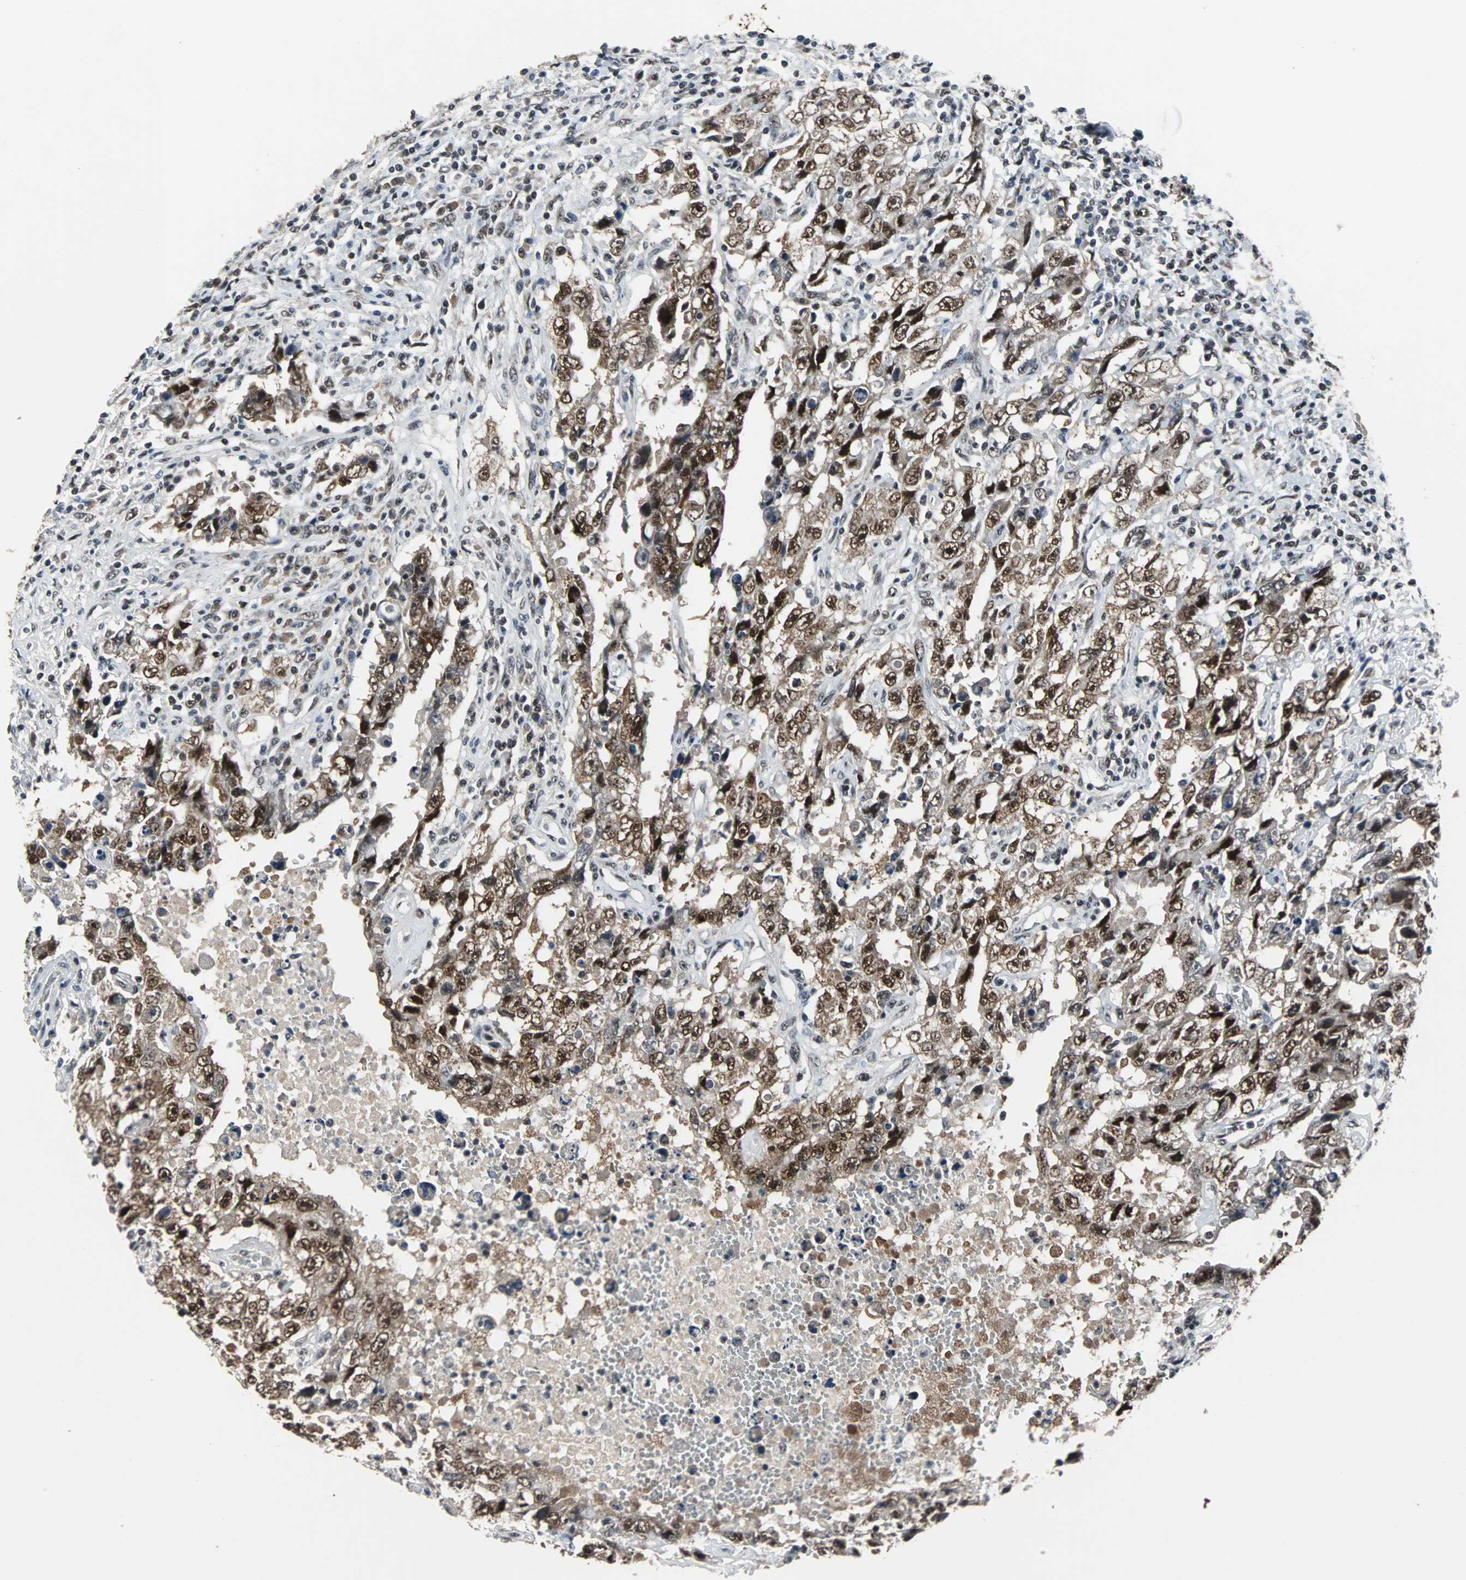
{"staining": {"intensity": "strong", "quantity": ">75%", "location": "cytoplasmic/membranous,nuclear"}, "tissue": "testis cancer", "cell_type": "Tumor cells", "image_type": "cancer", "snomed": [{"axis": "morphology", "description": "Carcinoma, Embryonal, NOS"}, {"axis": "topography", "description": "Testis"}], "caption": "Immunohistochemical staining of human testis cancer exhibits high levels of strong cytoplasmic/membranous and nuclear positivity in approximately >75% of tumor cells.", "gene": "USP28", "patient": {"sex": "male", "age": 26}}